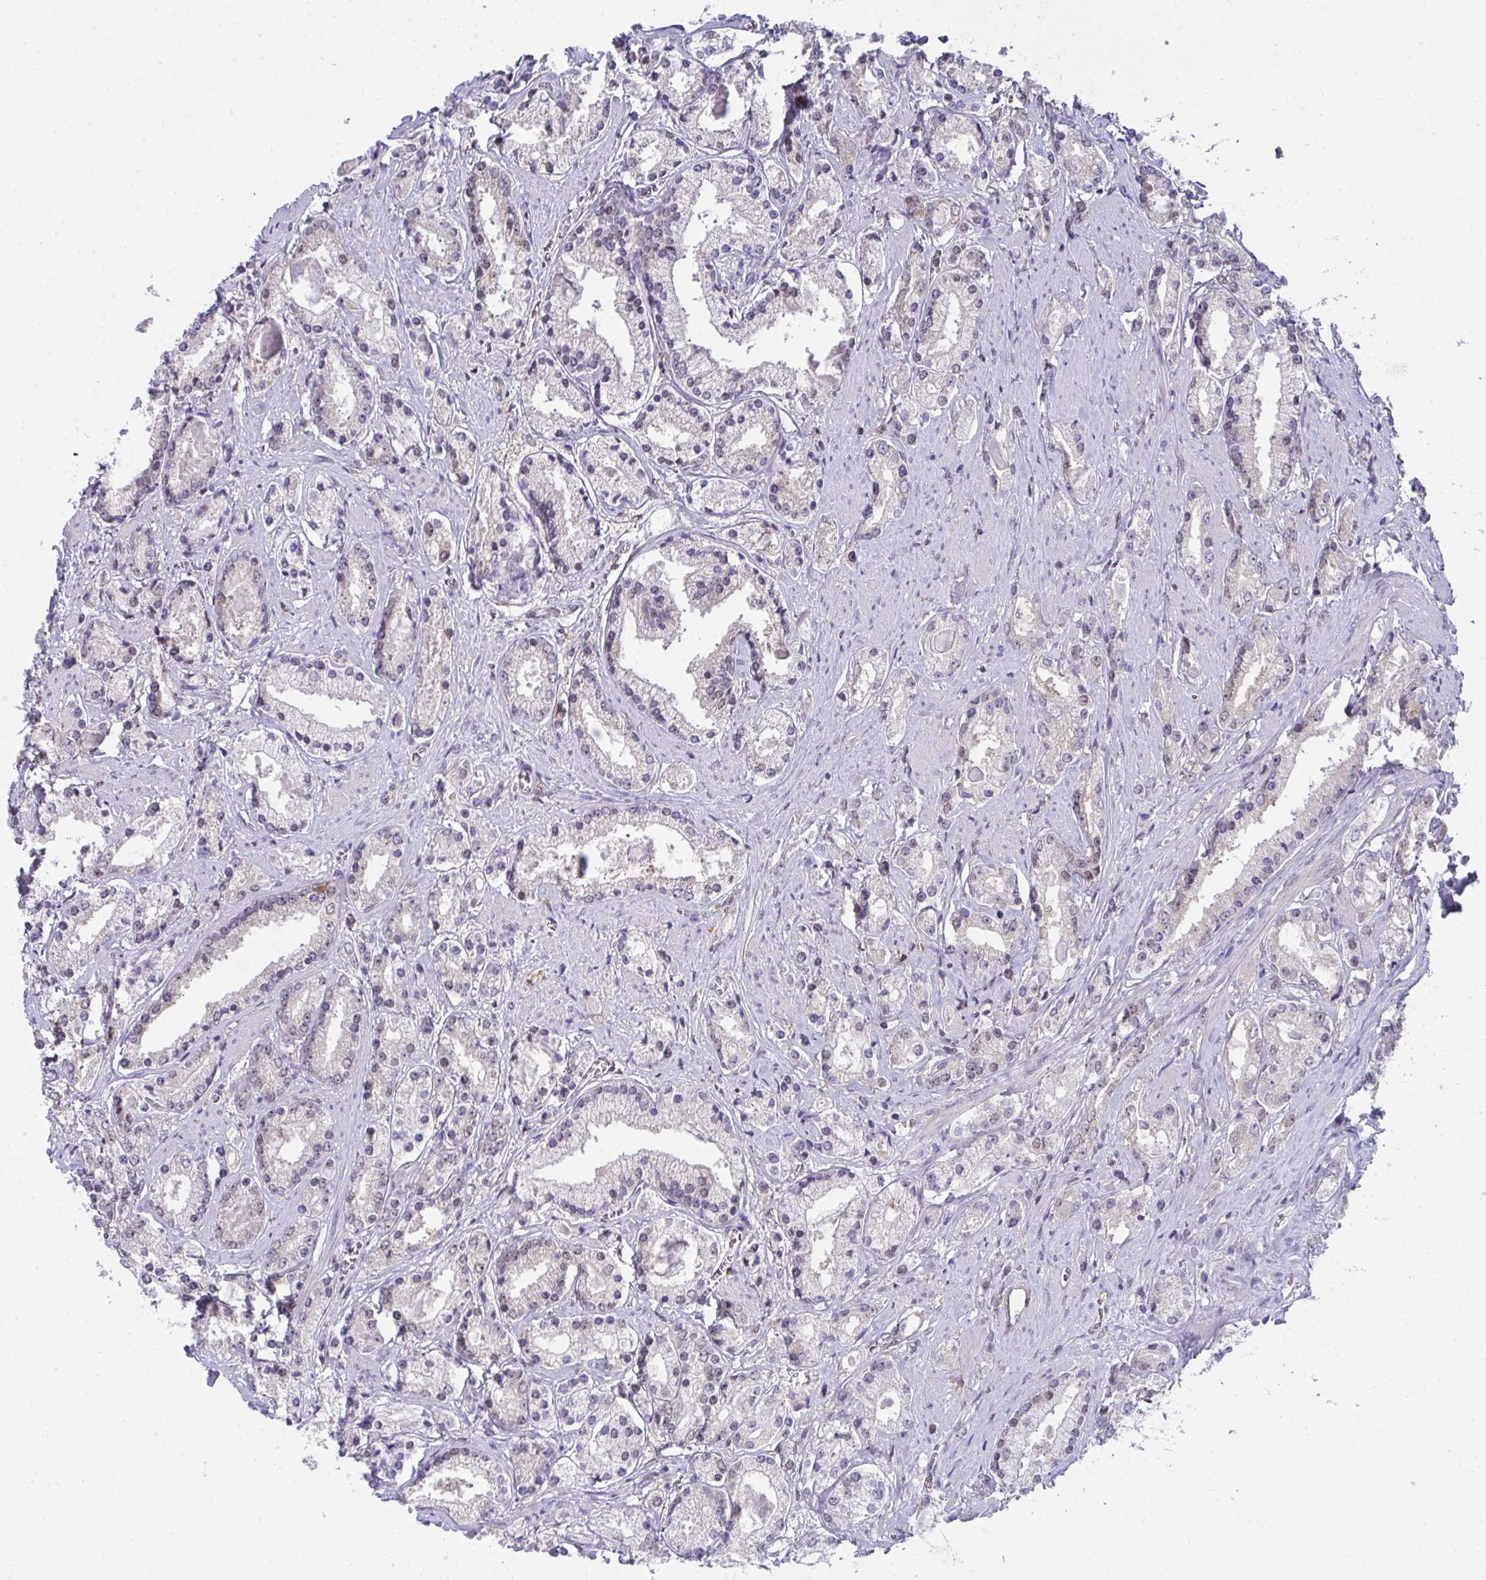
{"staining": {"intensity": "negative", "quantity": "none", "location": "none"}, "tissue": "prostate cancer", "cell_type": "Tumor cells", "image_type": "cancer", "snomed": [{"axis": "morphology", "description": "Adenocarcinoma, High grade"}, {"axis": "topography", "description": "Prostate"}], "caption": "A high-resolution photomicrograph shows IHC staining of adenocarcinoma (high-grade) (prostate), which reveals no significant expression in tumor cells.", "gene": "ALDH16A1", "patient": {"sex": "male", "age": 67}}